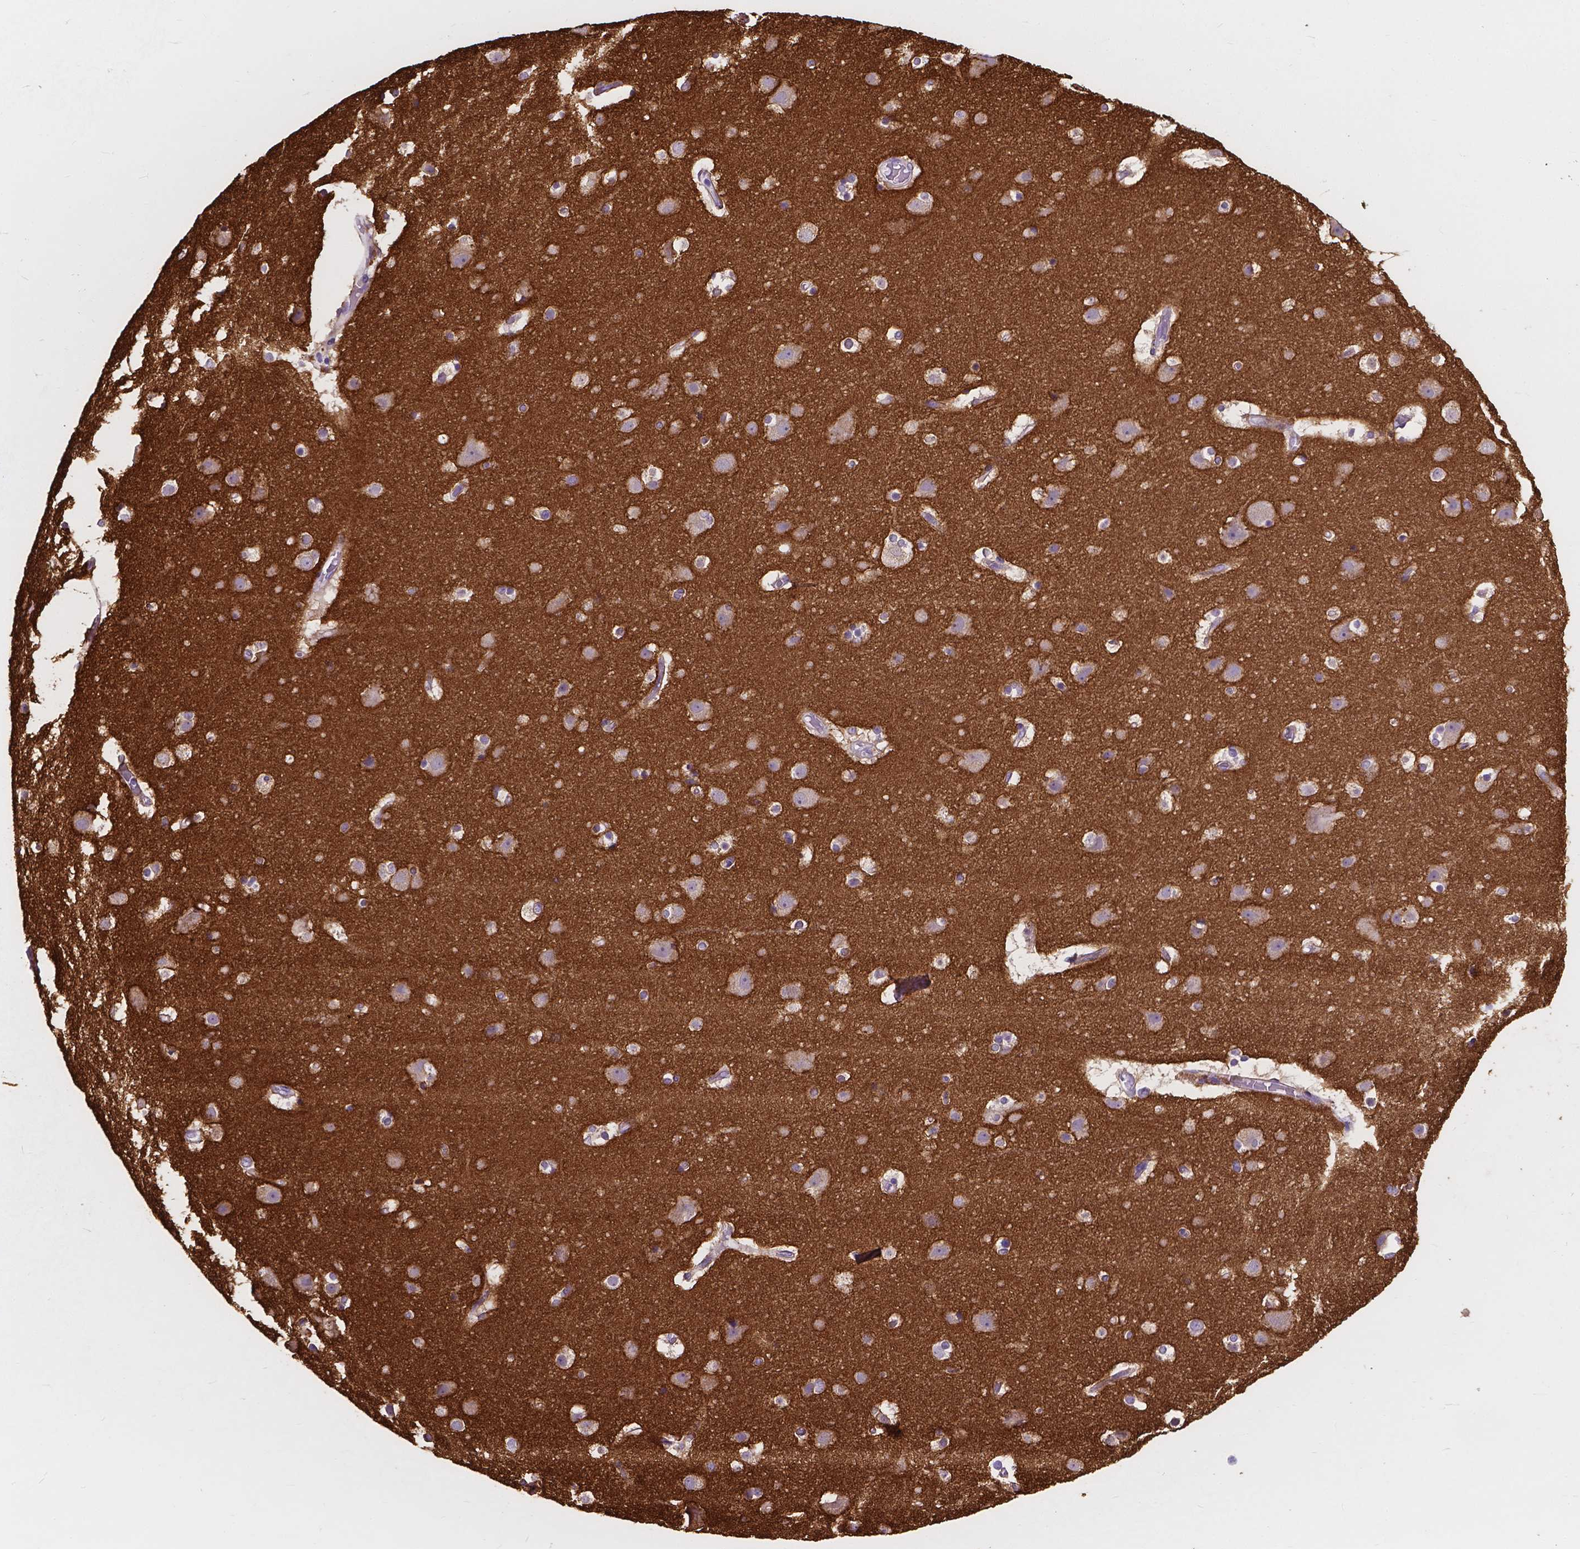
{"staining": {"intensity": "weak", "quantity": "<25%", "location": "cytoplasmic/membranous"}, "tissue": "cerebral cortex", "cell_type": "Endothelial cells", "image_type": "normal", "snomed": [{"axis": "morphology", "description": "Normal tissue, NOS"}, {"axis": "topography", "description": "Cerebral cortex"}], "caption": "DAB immunohistochemical staining of benign cerebral cortex displays no significant staining in endothelial cells.", "gene": "GNAO1", "patient": {"sex": "female", "age": 52}}